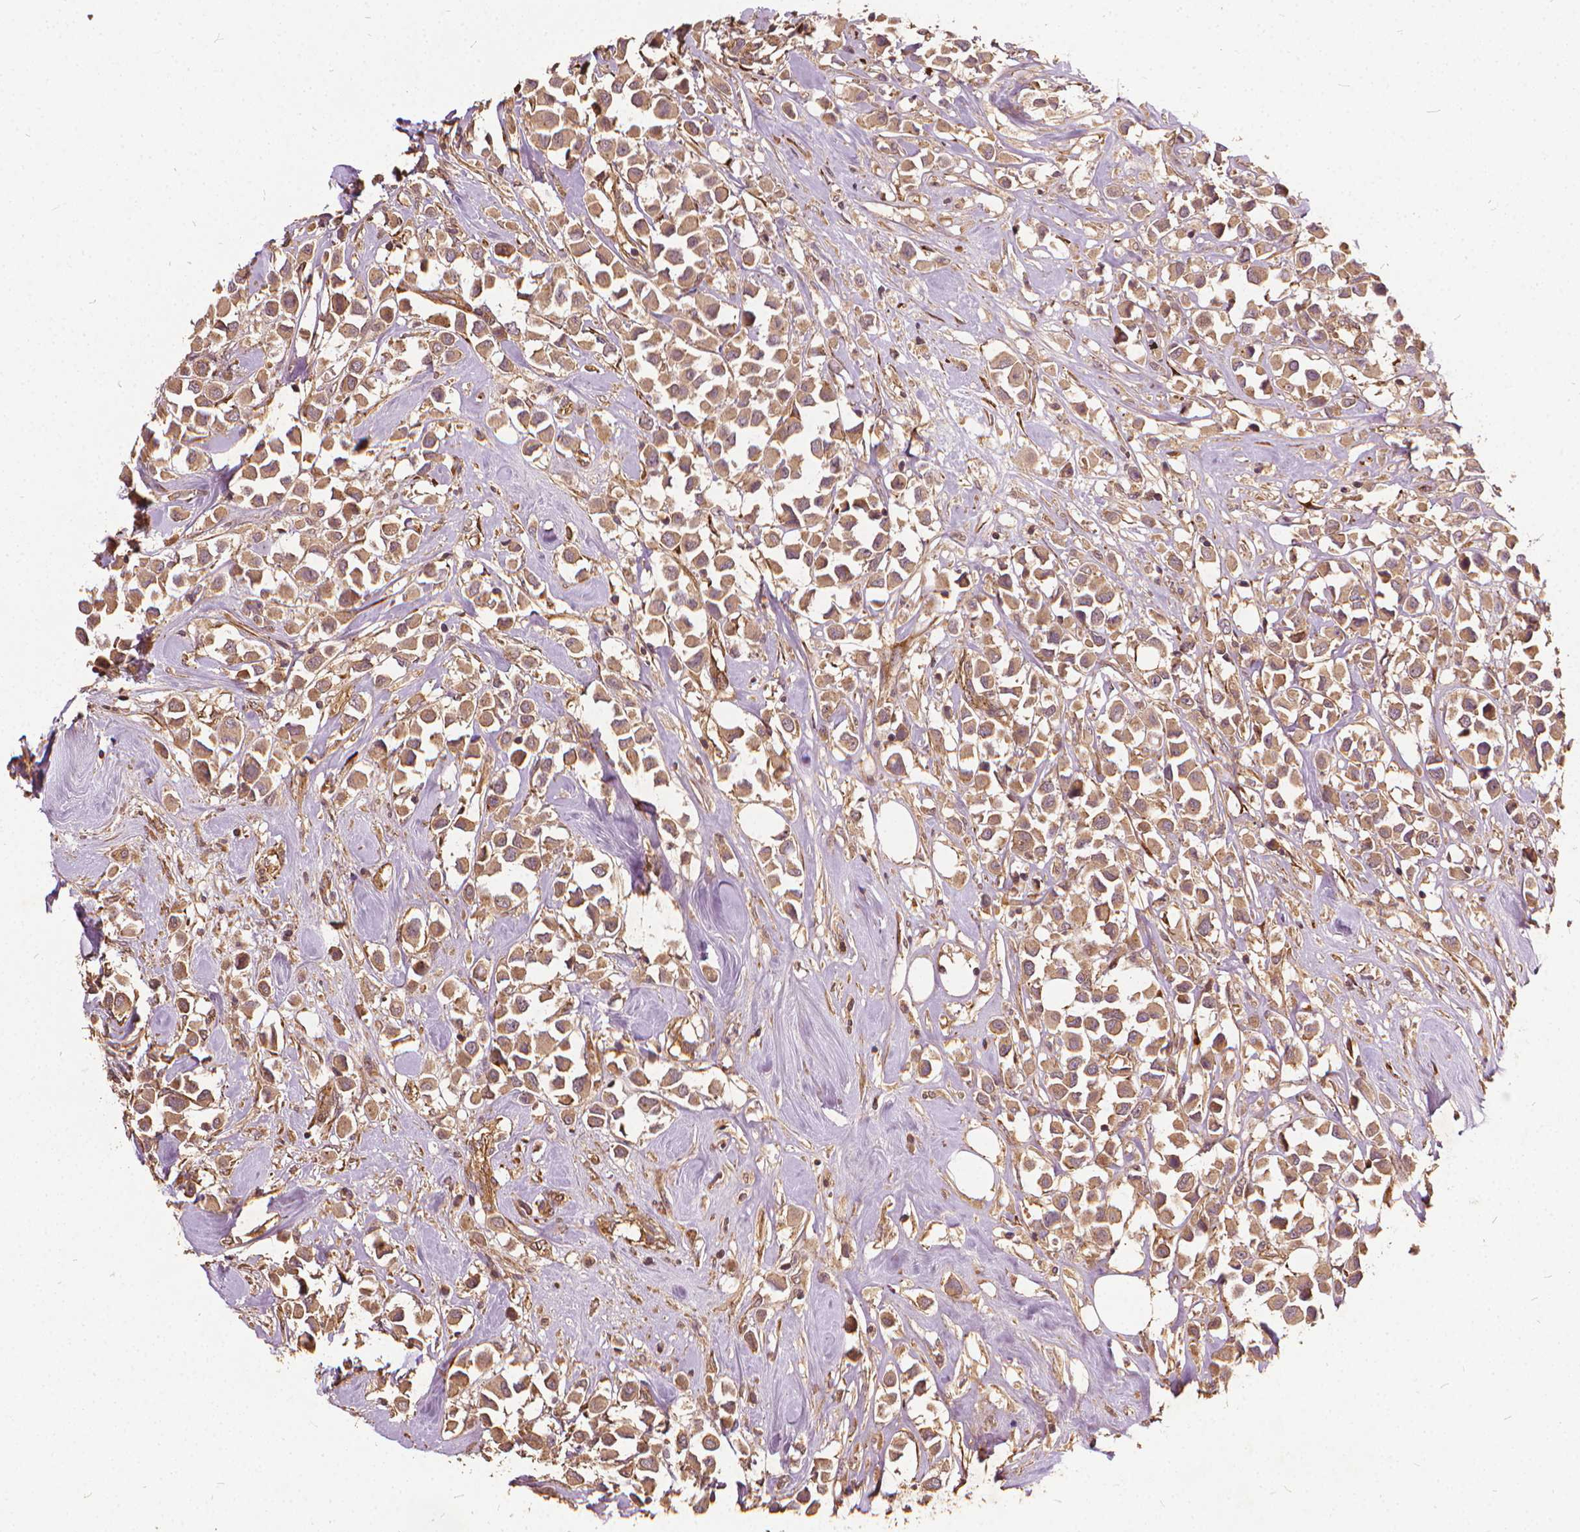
{"staining": {"intensity": "moderate", "quantity": ">75%", "location": "cytoplasmic/membranous"}, "tissue": "breast cancer", "cell_type": "Tumor cells", "image_type": "cancer", "snomed": [{"axis": "morphology", "description": "Duct carcinoma"}, {"axis": "topography", "description": "Breast"}], "caption": "Breast infiltrating ductal carcinoma stained with immunohistochemistry shows moderate cytoplasmic/membranous expression in about >75% of tumor cells.", "gene": "UBXN2A", "patient": {"sex": "female", "age": 61}}